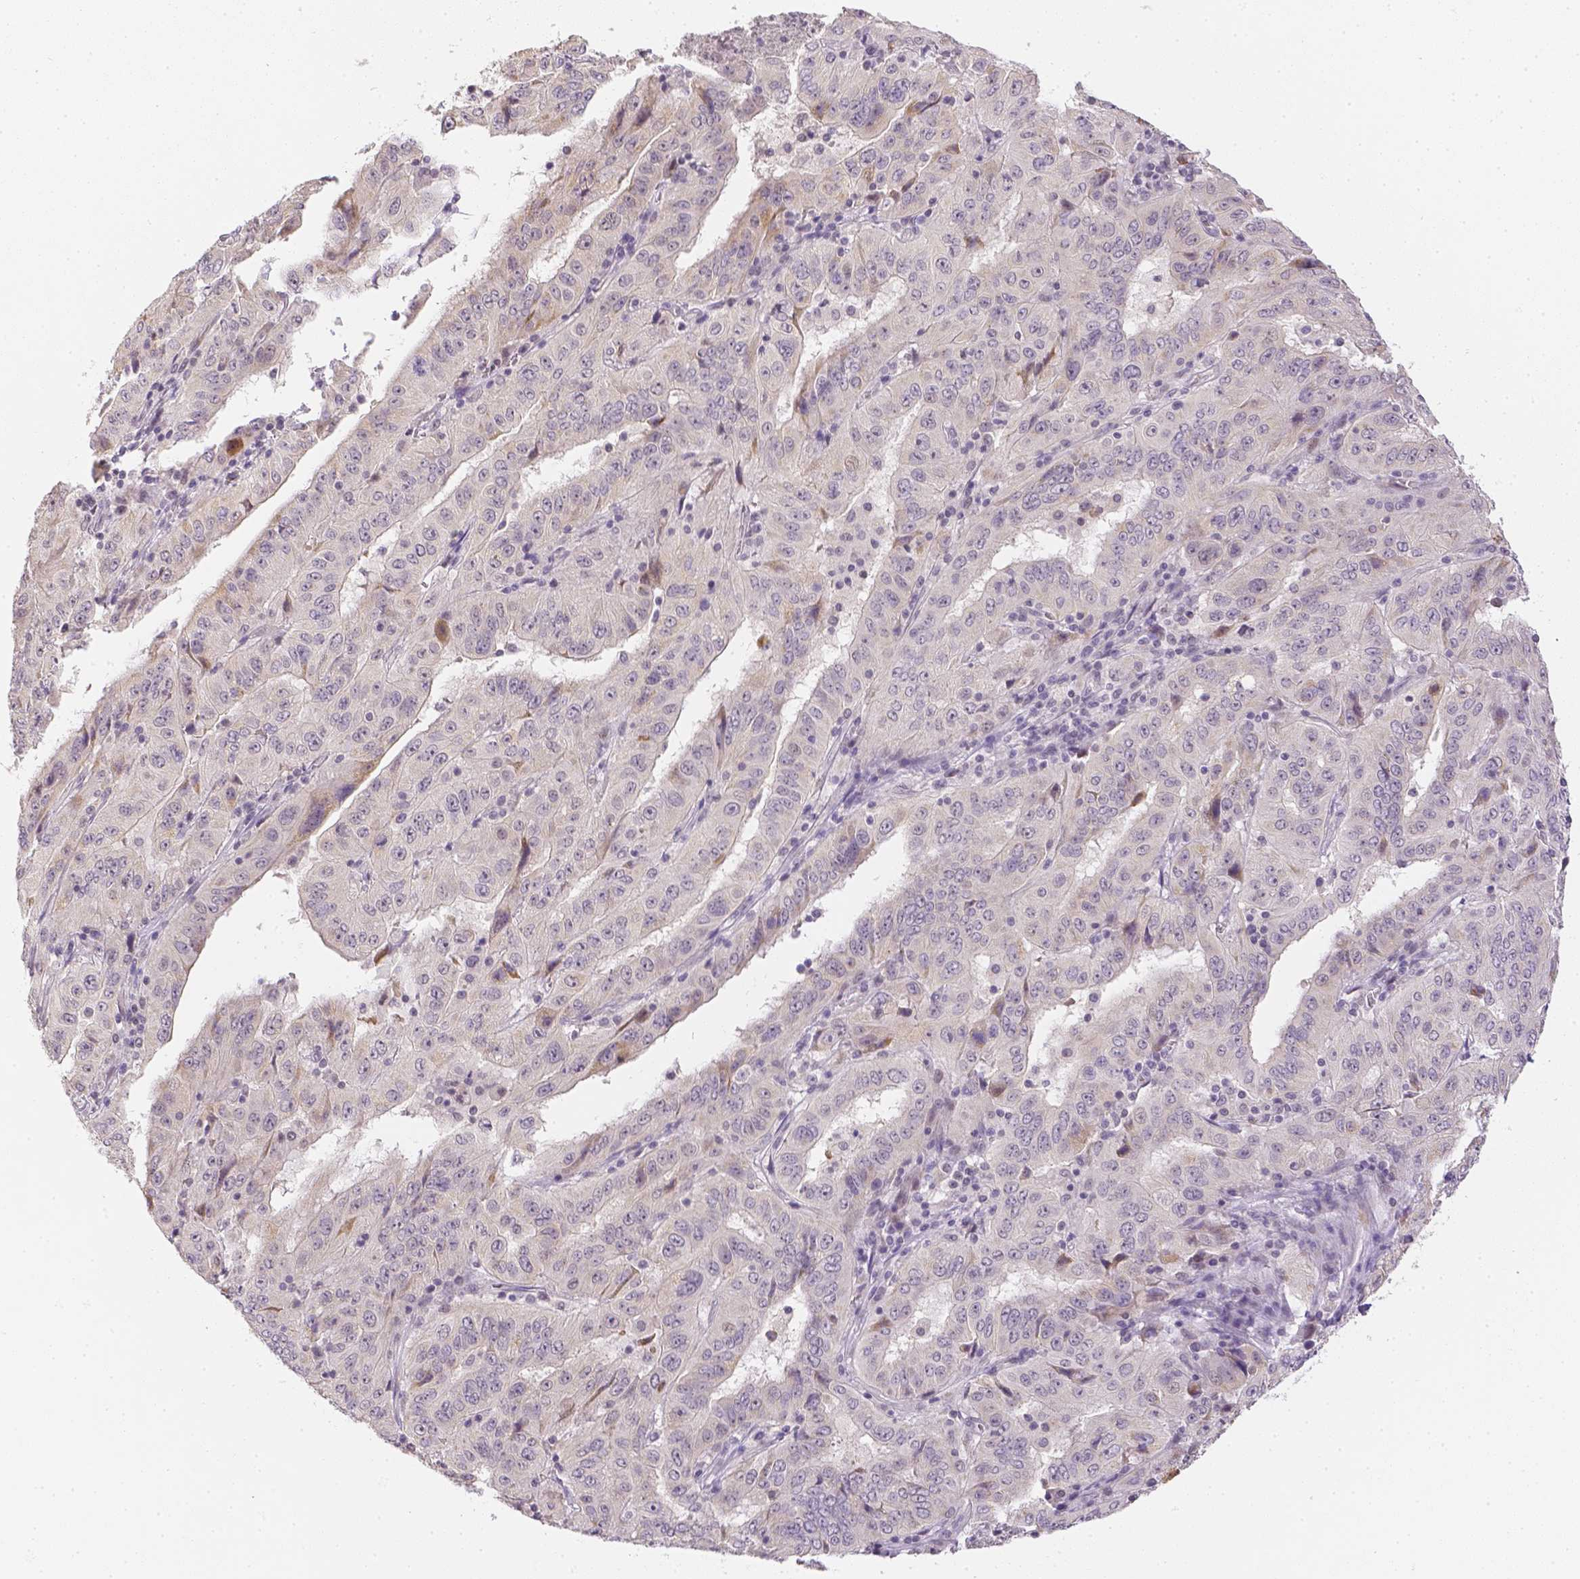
{"staining": {"intensity": "negative", "quantity": "none", "location": "none"}, "tissue": "pancreatic cancer", "cell_type": "Tumor cells", "image_type": "cancer", "snomed": [{"axis": "morphology", "description": "Adenocarcinoma, NOS"}, {"axis": "topography", "description": "Pancreas"}], "caption": "This photomicrograph is of pancreatic adenocarcinoma stained with immunohistochemistry (IHC) to label a protein in brown with the nuclei are counter-stained blue. There is no positivity in tumor cells.", "gene": "ZNF280B", "patient": {"sex": "male", "age": 63}}